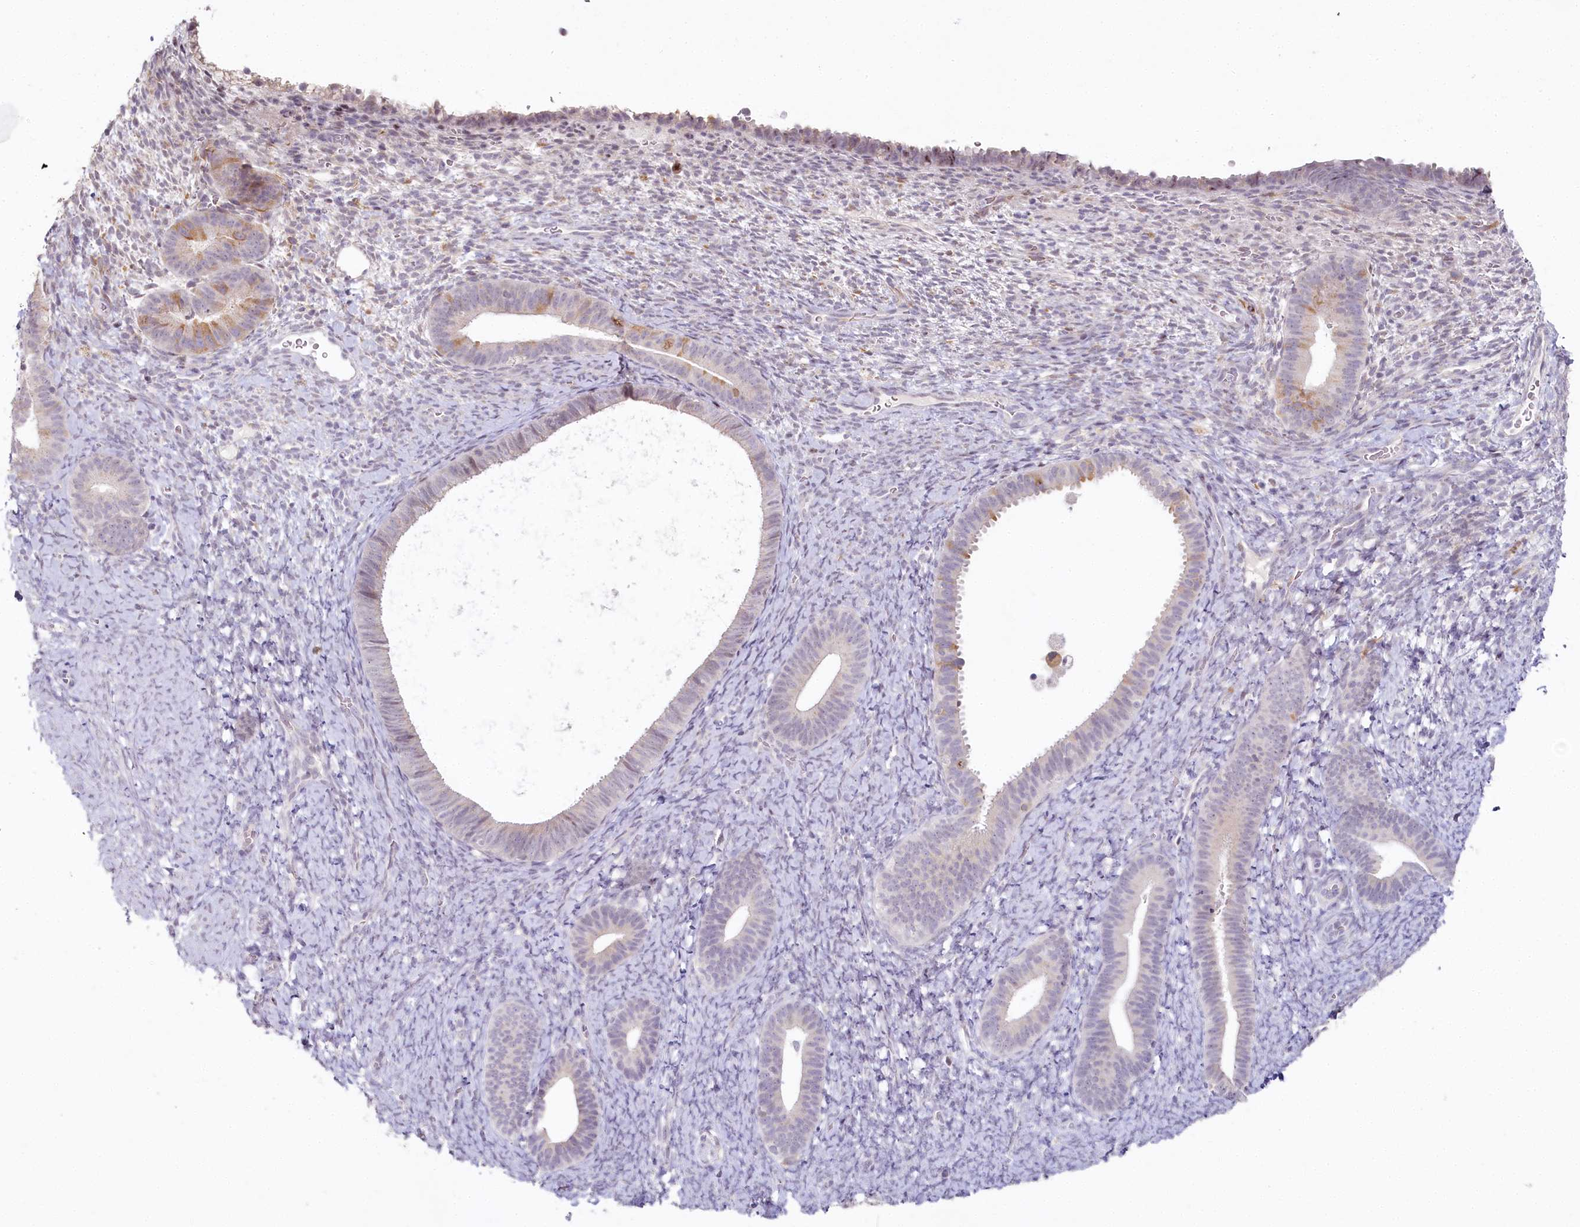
{"staining": {"intensity": "negative", "quantity": "none", "location": "none"}, "tissue": "endometrium", "cell_type": "Cells in endometrial stroma", "image_type": "normal", "snomed": [{"axis": "morphology", "description": "Normal tissue, NOS"}, {"axis": "topography", "description": "Endometrium"}], "caption": "Unremarkable endometrium was stained to show a protein in brown. There is no significant positivity in cells in endometrial stroma.", "gene": "HPD", "patient": {"sex": "female", "age": 65}}